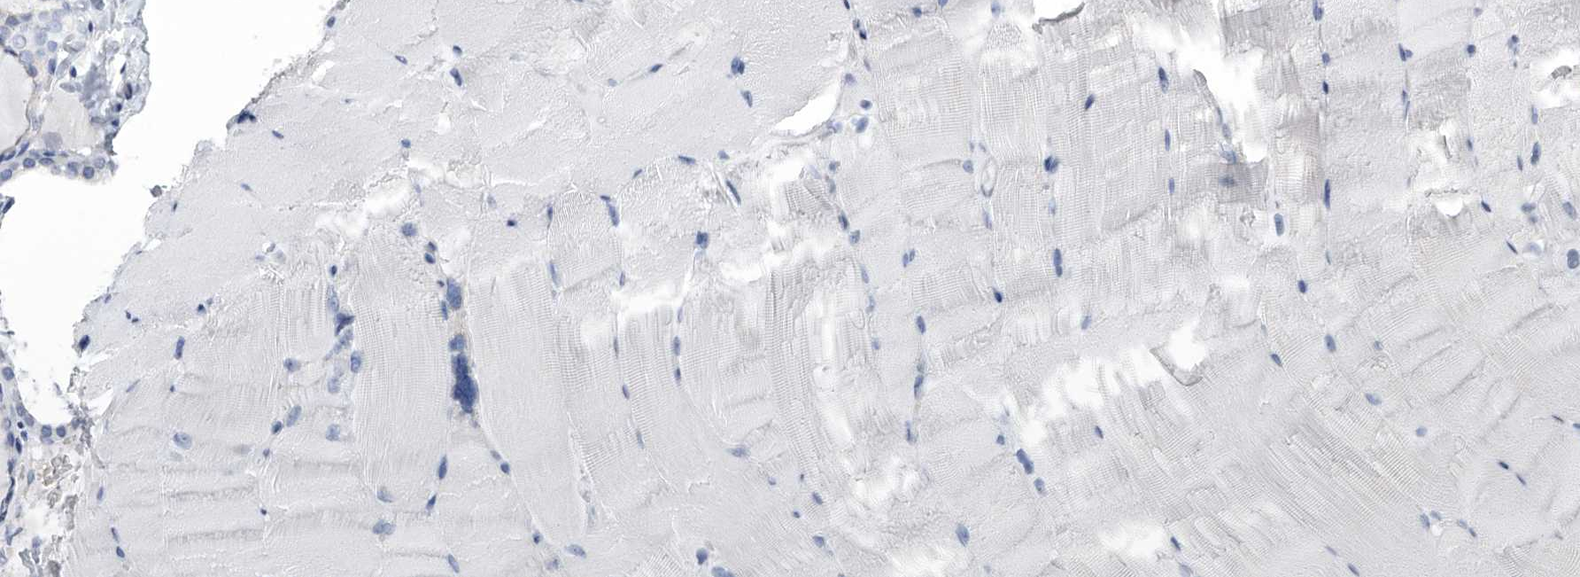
{"staining": {"intensity": "negative", "quantity": "none", "location": "none"}, "tissue": "skeletal muscle", "cell_type": "Myocytes", "image_type": "normal", "snomed": [{"axis": "morphology", "description": "Normal tissue, NOS"}, {"axis": "topography", "description": "Skeletal muscle"}, {"axis": "topography", "description": "Parathyroid gland"}], "caption": "Immunohistochemistry of benign skeletal muscle demonstrates no positivity in myocytes.", "gene": "TASP1", "patient": {"sex": "female", "age": 37}}